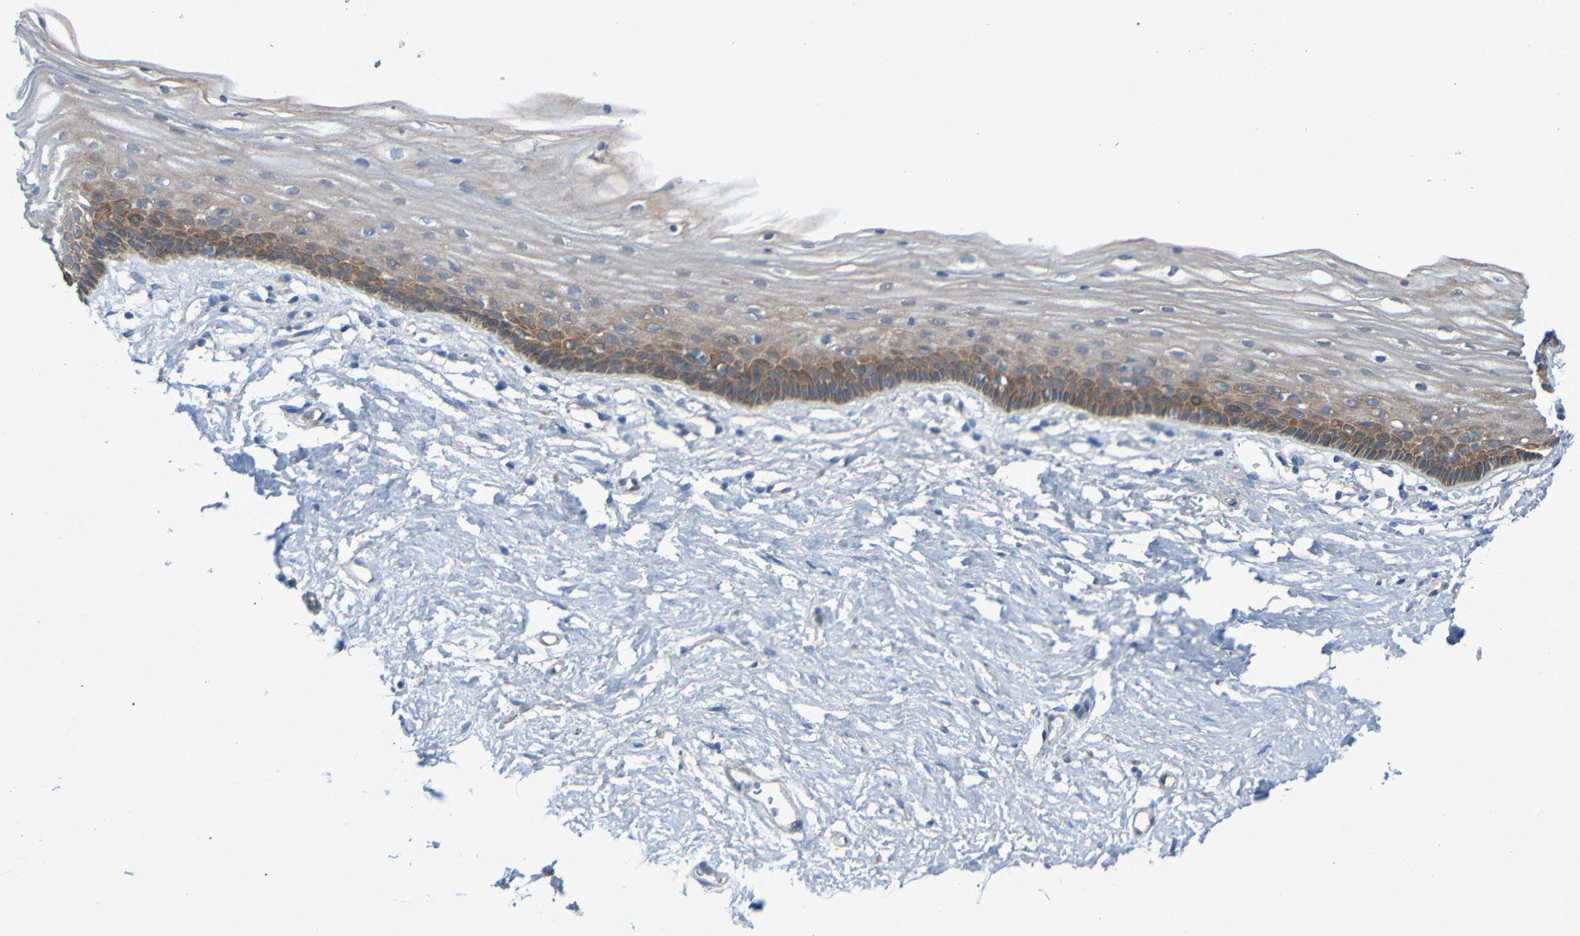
{"staining": {"intensity": "moderate", "quantity": "25%-75%", "location": "cytoplasmic/membranous"}, "tissue": "vagina", "cell_type": "Squamous epithelial cells", "image_type": "normal", "snomed": [{"axis": "morphology", "description": "Normal tissue, NOS"}, {"axis": "topography", "description": "Vagina"}], "caption": "Moderate cytoplasmic/membranous expression is present in about 25%-75% of squamous epithelial cells in benign vagina. (IHC, brightfield microscopy, high magnification).", "gene": "NPRL3", "patient": {"sex": "female", "age": 44}}